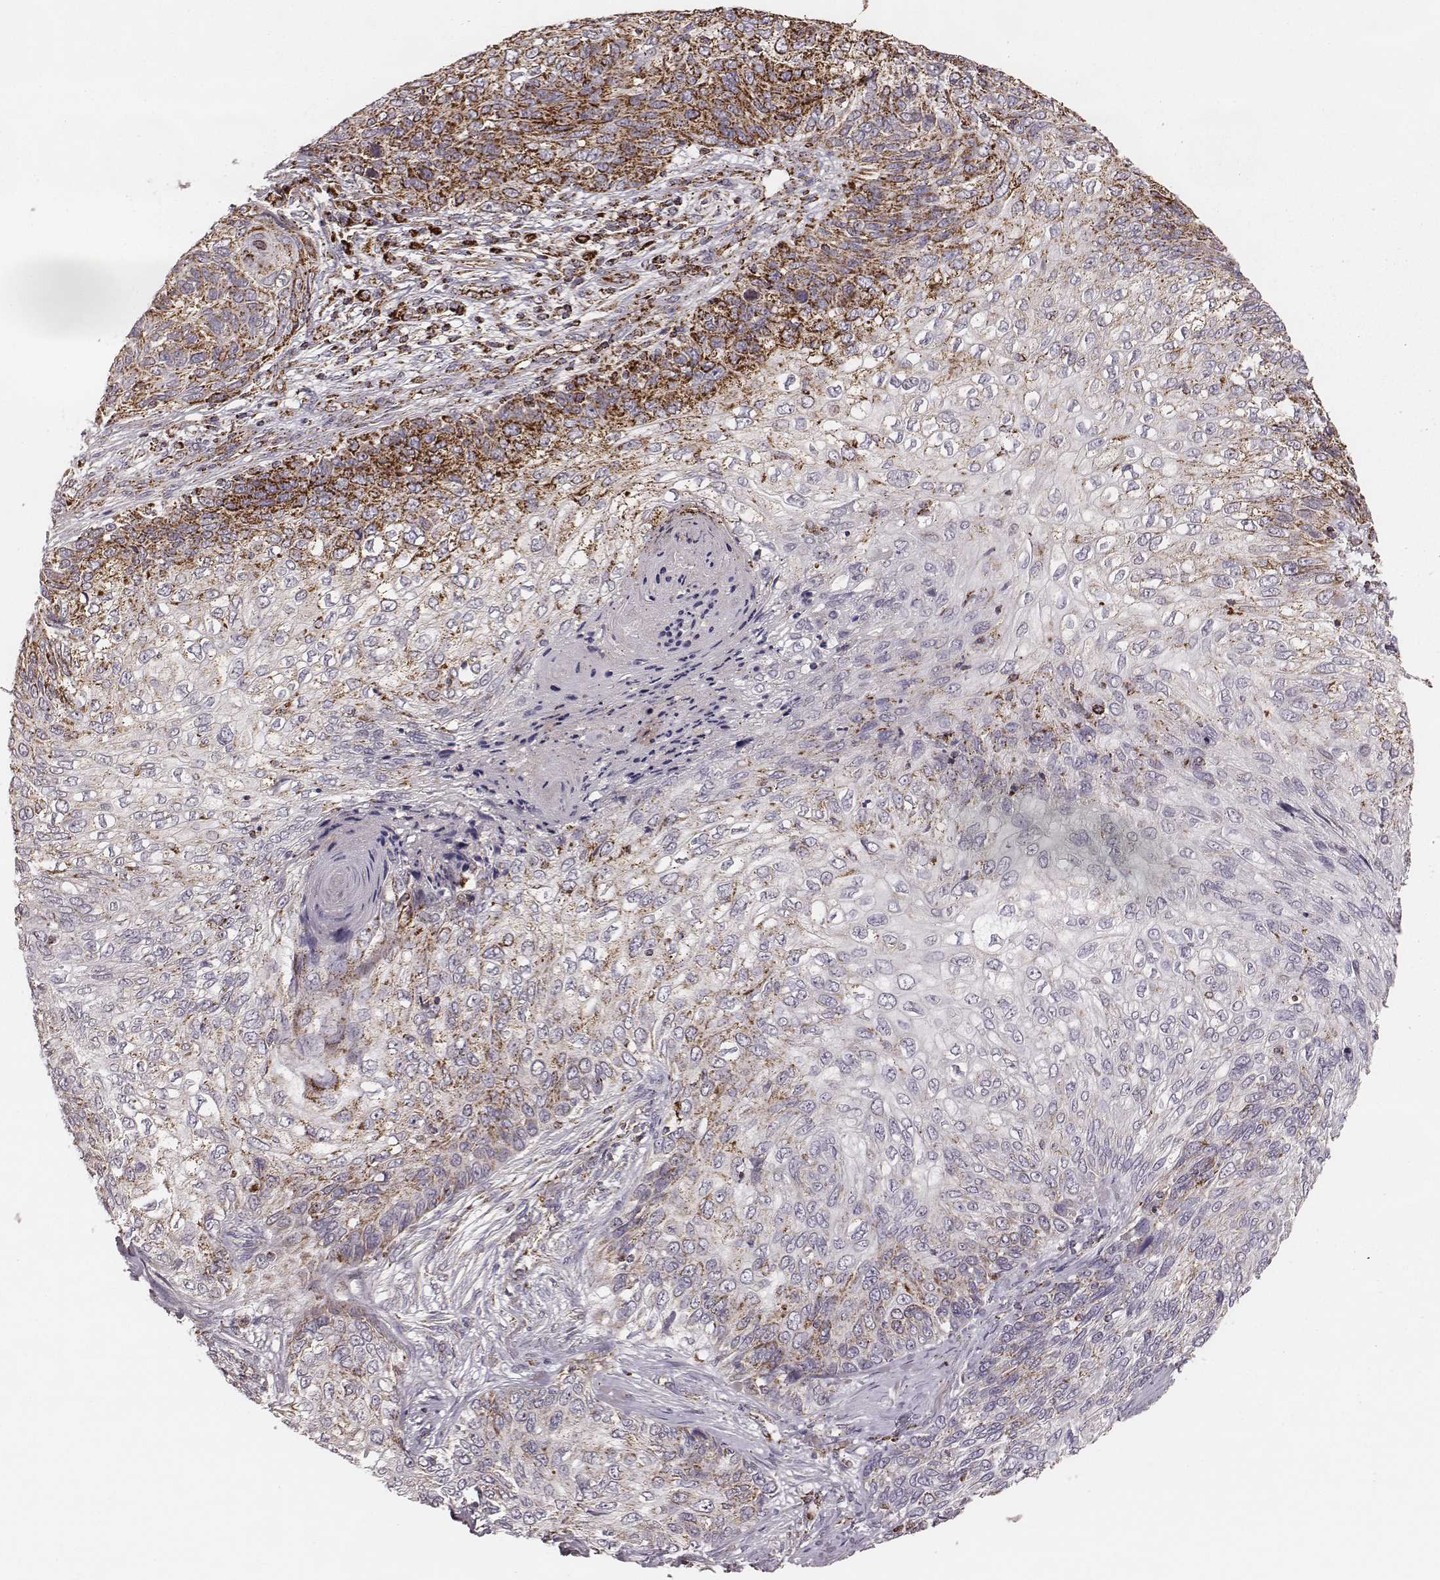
{"staining": {"intensity": "strong", "quantity": "25%-75%", "location": "cytoplasmic/membranous"}, "tissue": "skin cancer", "cell_type": "Tumor cells", "image_type": "cancer", "snomed": [{"axis": "morphology", "description": "Squamous cell carcinoma, NOS"}, {"axis": "topography", "description": "Skin"}], "caption": "Squamous cell carcinoma (skin) stained with a protein marker reveals strong staining in tumor cells.", "gene": "TUFM", "patient": {"sex": "male", "age": 92}}